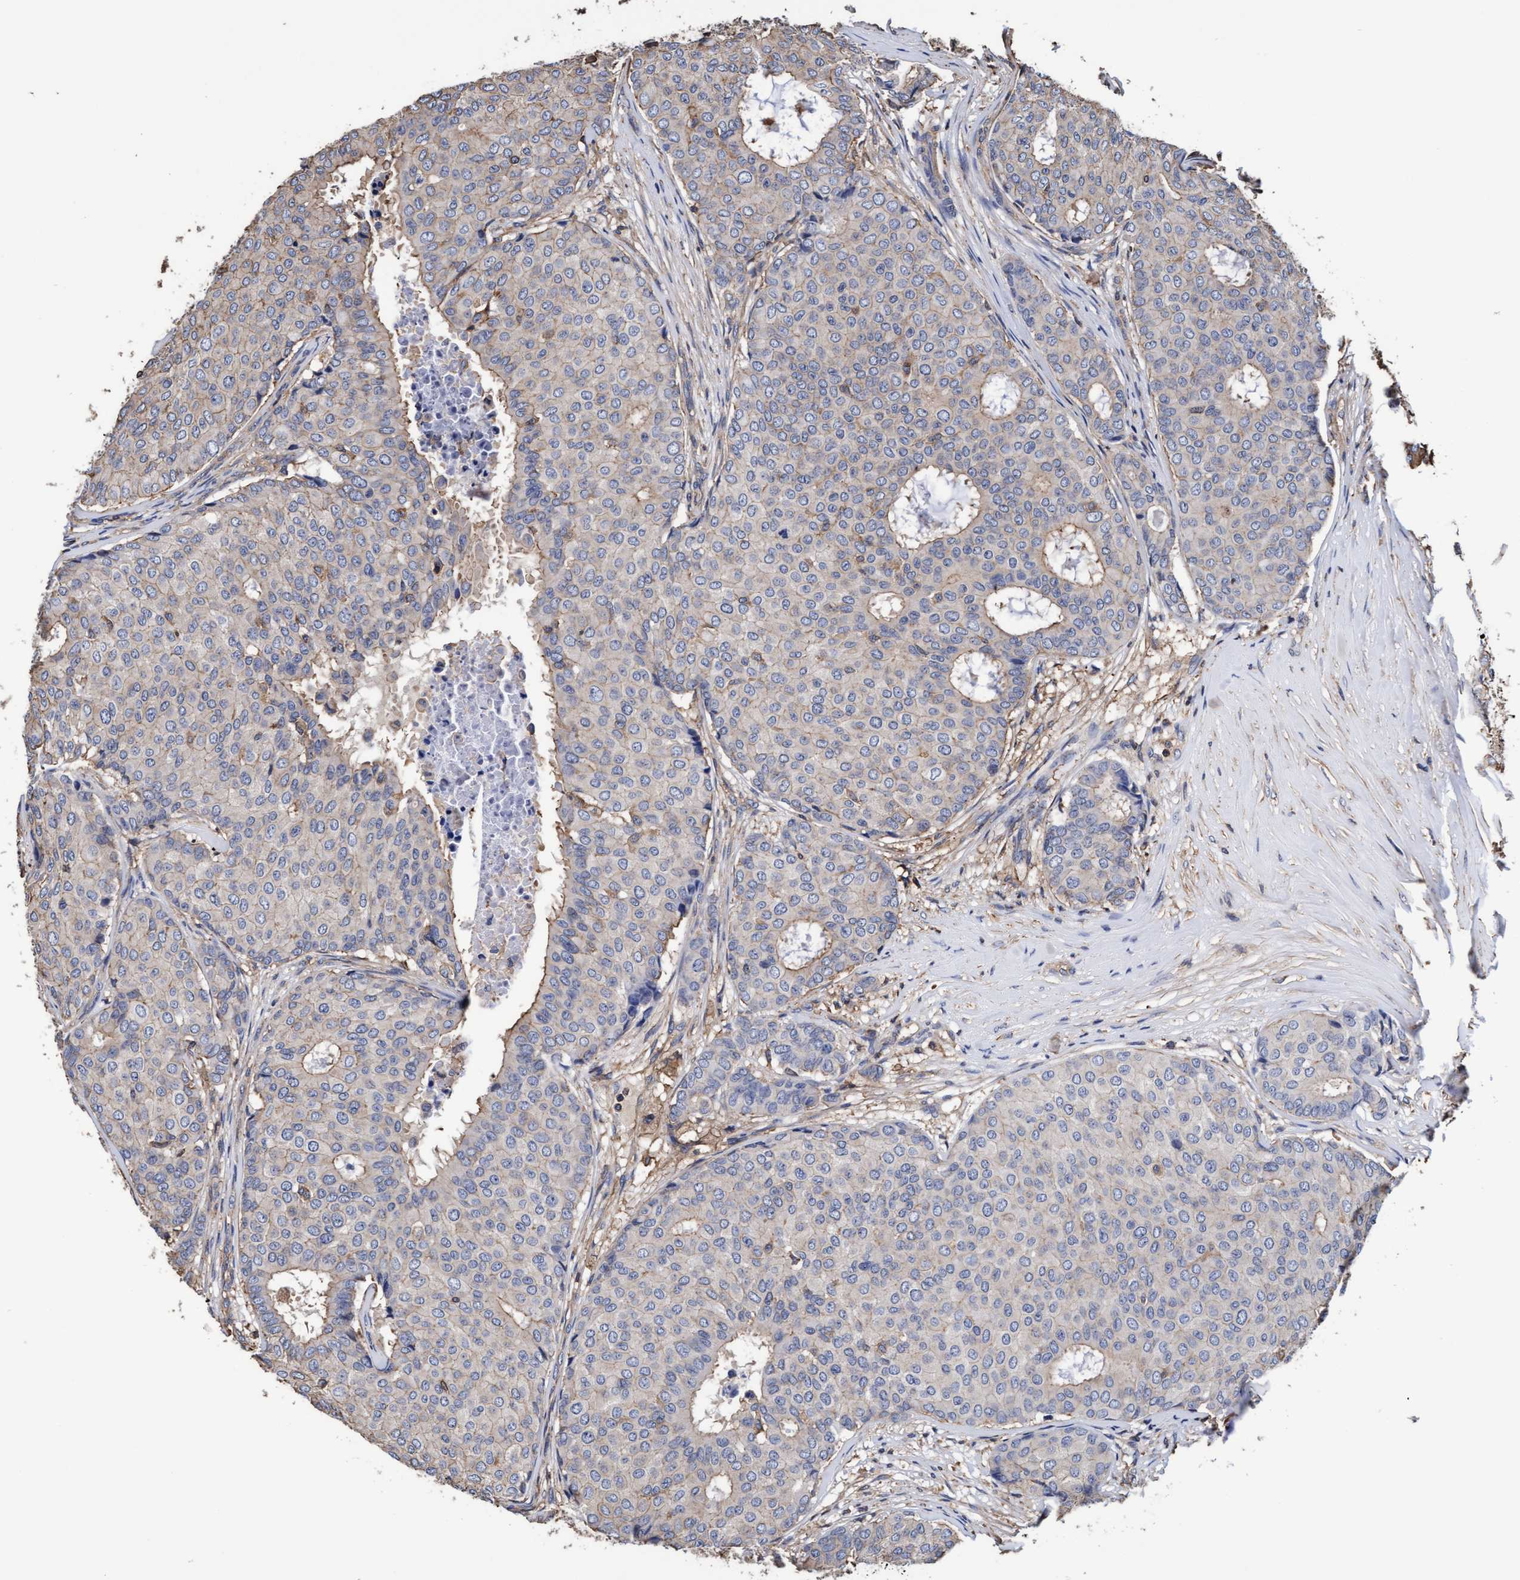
{"staining": {"intensity": "moderate", "quantity": "<25%", "location": "cytoplasmic/membranous"}, "tissue": "breast cancer", "cell_type": "Tumor cells", "image_type": "cancer", "snomed": [{"axis": "morphology", "description": "Duct carcinoma"}, {"axis": "topography", "description": "Breast"}], "caption": "The immunohistochemical stain highlights moderate cytoplasmic/membranous positivity in tumor cells of breast cancer (intraductal carcinoma) tissue.", "gene": "GRHPR", "patient": {"sex": "female", "age": 75}}